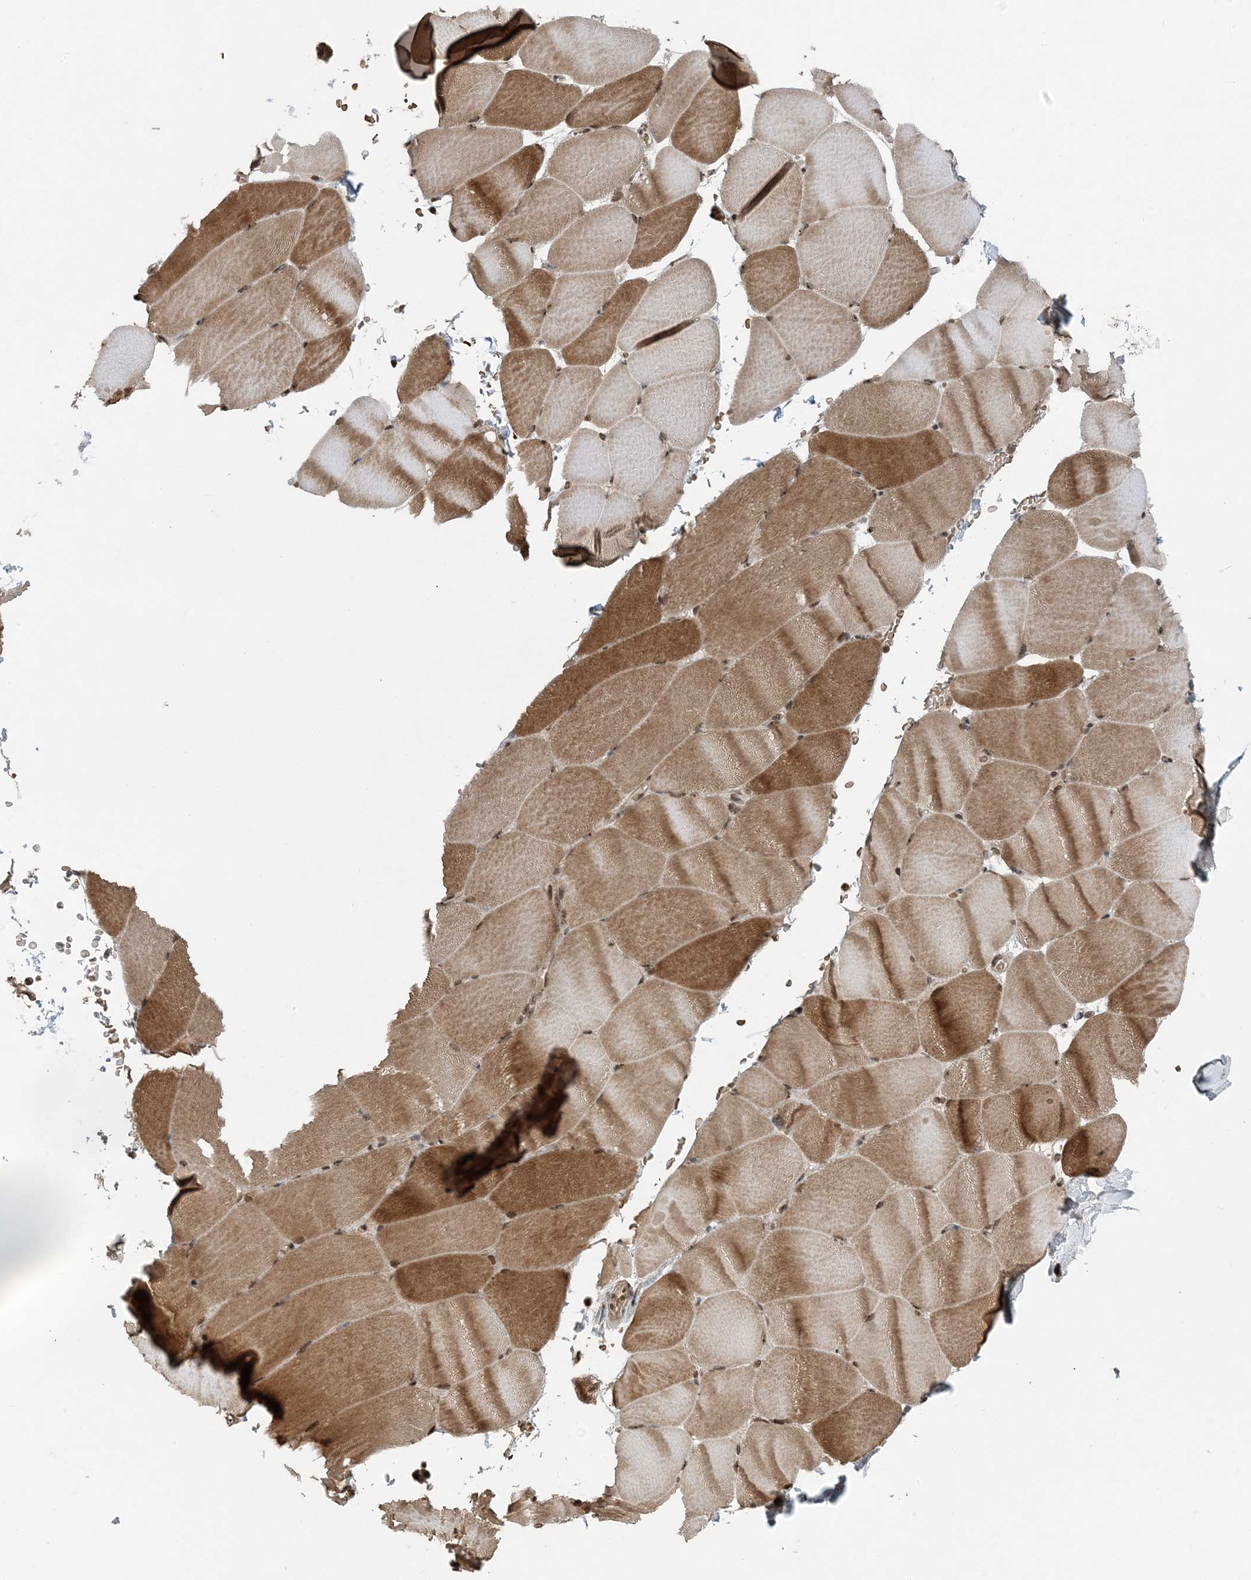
{"staining": {"intensity": "moderate", "quantity": ">75%", "location": "cytoplasmic/membranous,nuclear"}, "tissue": "skeletal muscle", "cell_type": "Myocytes", "image_type": "normal", "snomed": [{"axis": "morphology", "description": "Normal tissue, NOS"}, {"axis": "topography", "description": "Skeletal muscle"}, {"axis": "topography", "description": "Parathyroid gland"}], "caption": "IHC image of normal human skeletal muscle stained for a protein (brown), which reveals medium levels of moderate cytoplasmic/membranous,nuclear staining in approximately >75% of myocytes.", "gene": "ZFAND2B", "patient": {"sex": "female", "age": 37}}